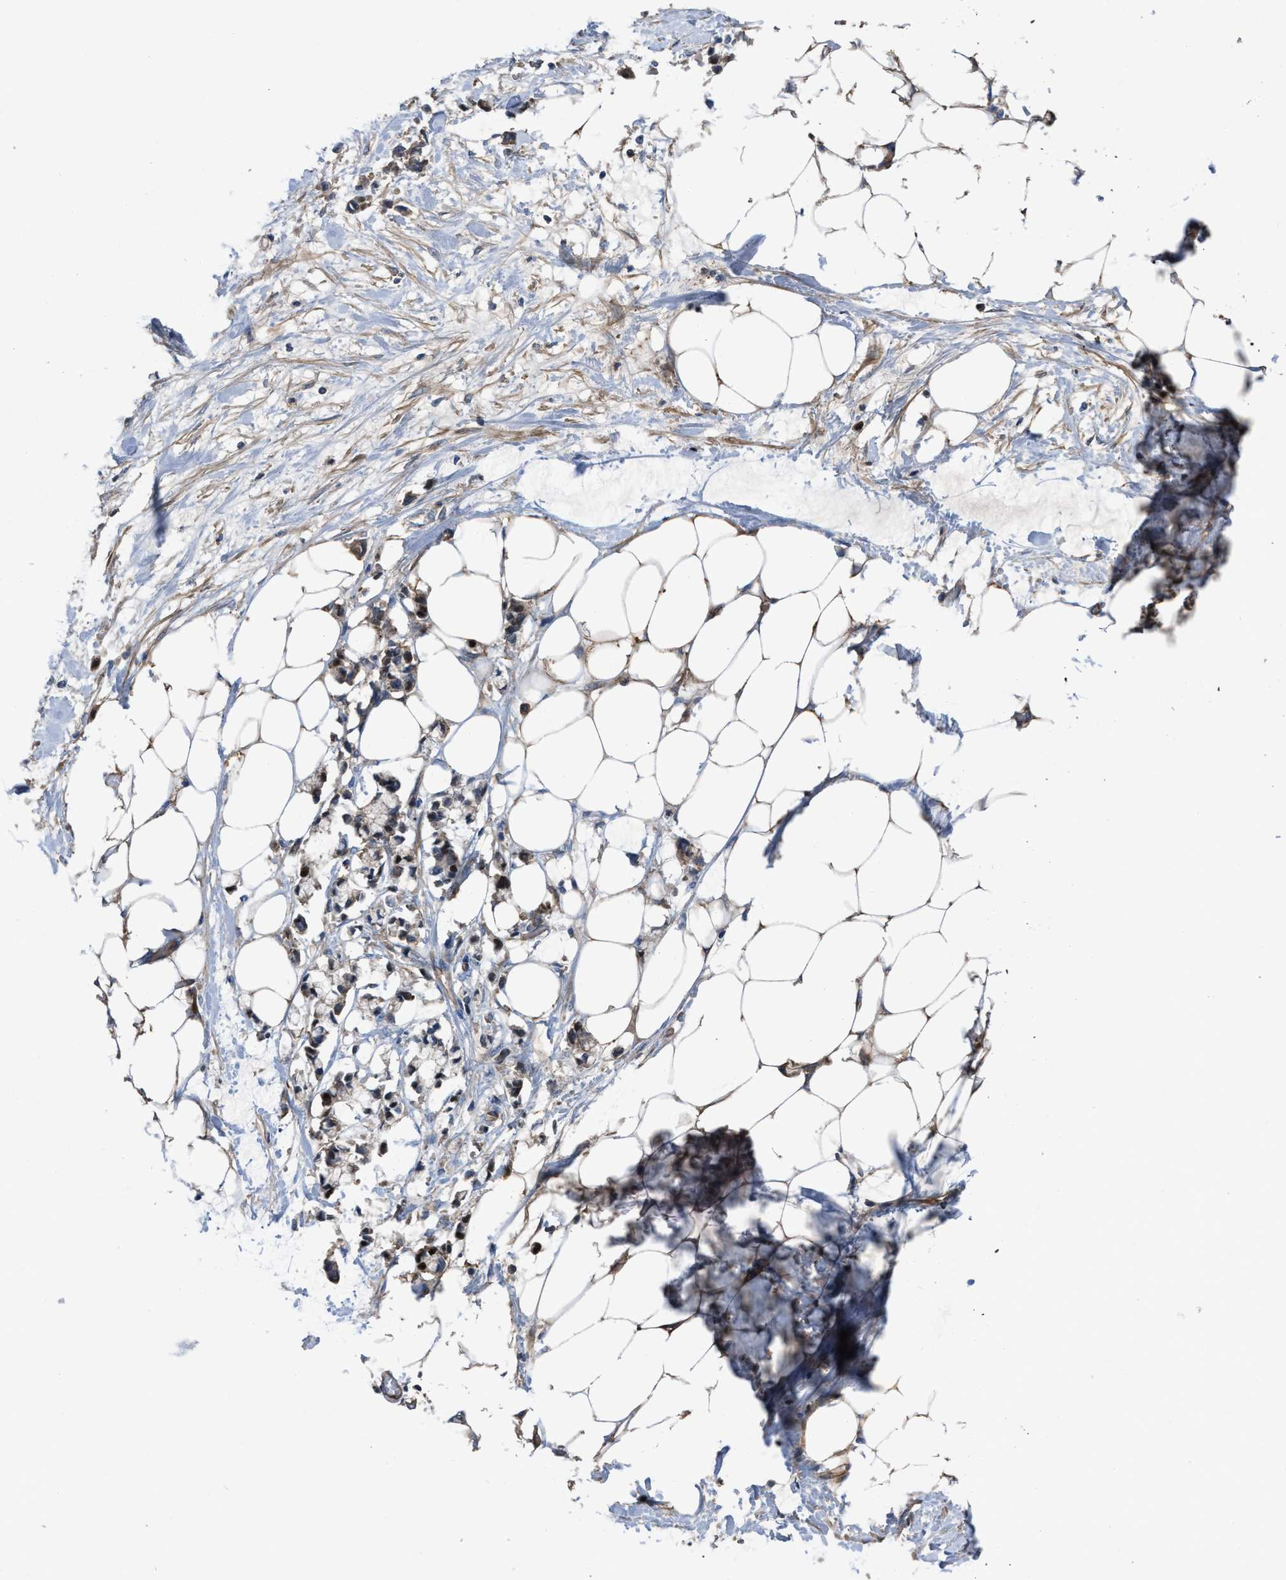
{"staining": {"intensity": "moderate", "quantity": "25%-75%", "location": "cytoplasmic/membranous"}, "tissue": "adipose tissue", "cell_type": "Adipocytes", "image_type": "normal", "snomed": [{"axis": "morphology", "description": "Normal tissue, NOS"}, {"axis": "morphology", "description": "Adenocarcinoma, NOS"}, {"axis": "topography", "description": "Colon"}, {"axis": "topography", "description": "Peripheral nerve tissue"}], "caption": "Normal adipose tissue demonstrates moderate cytoplasmic/membranous staining in approximately 25%-75% of adipocytes.", "gene": "TRIOBP", "patient": {"sex": "male", "age": 14}}